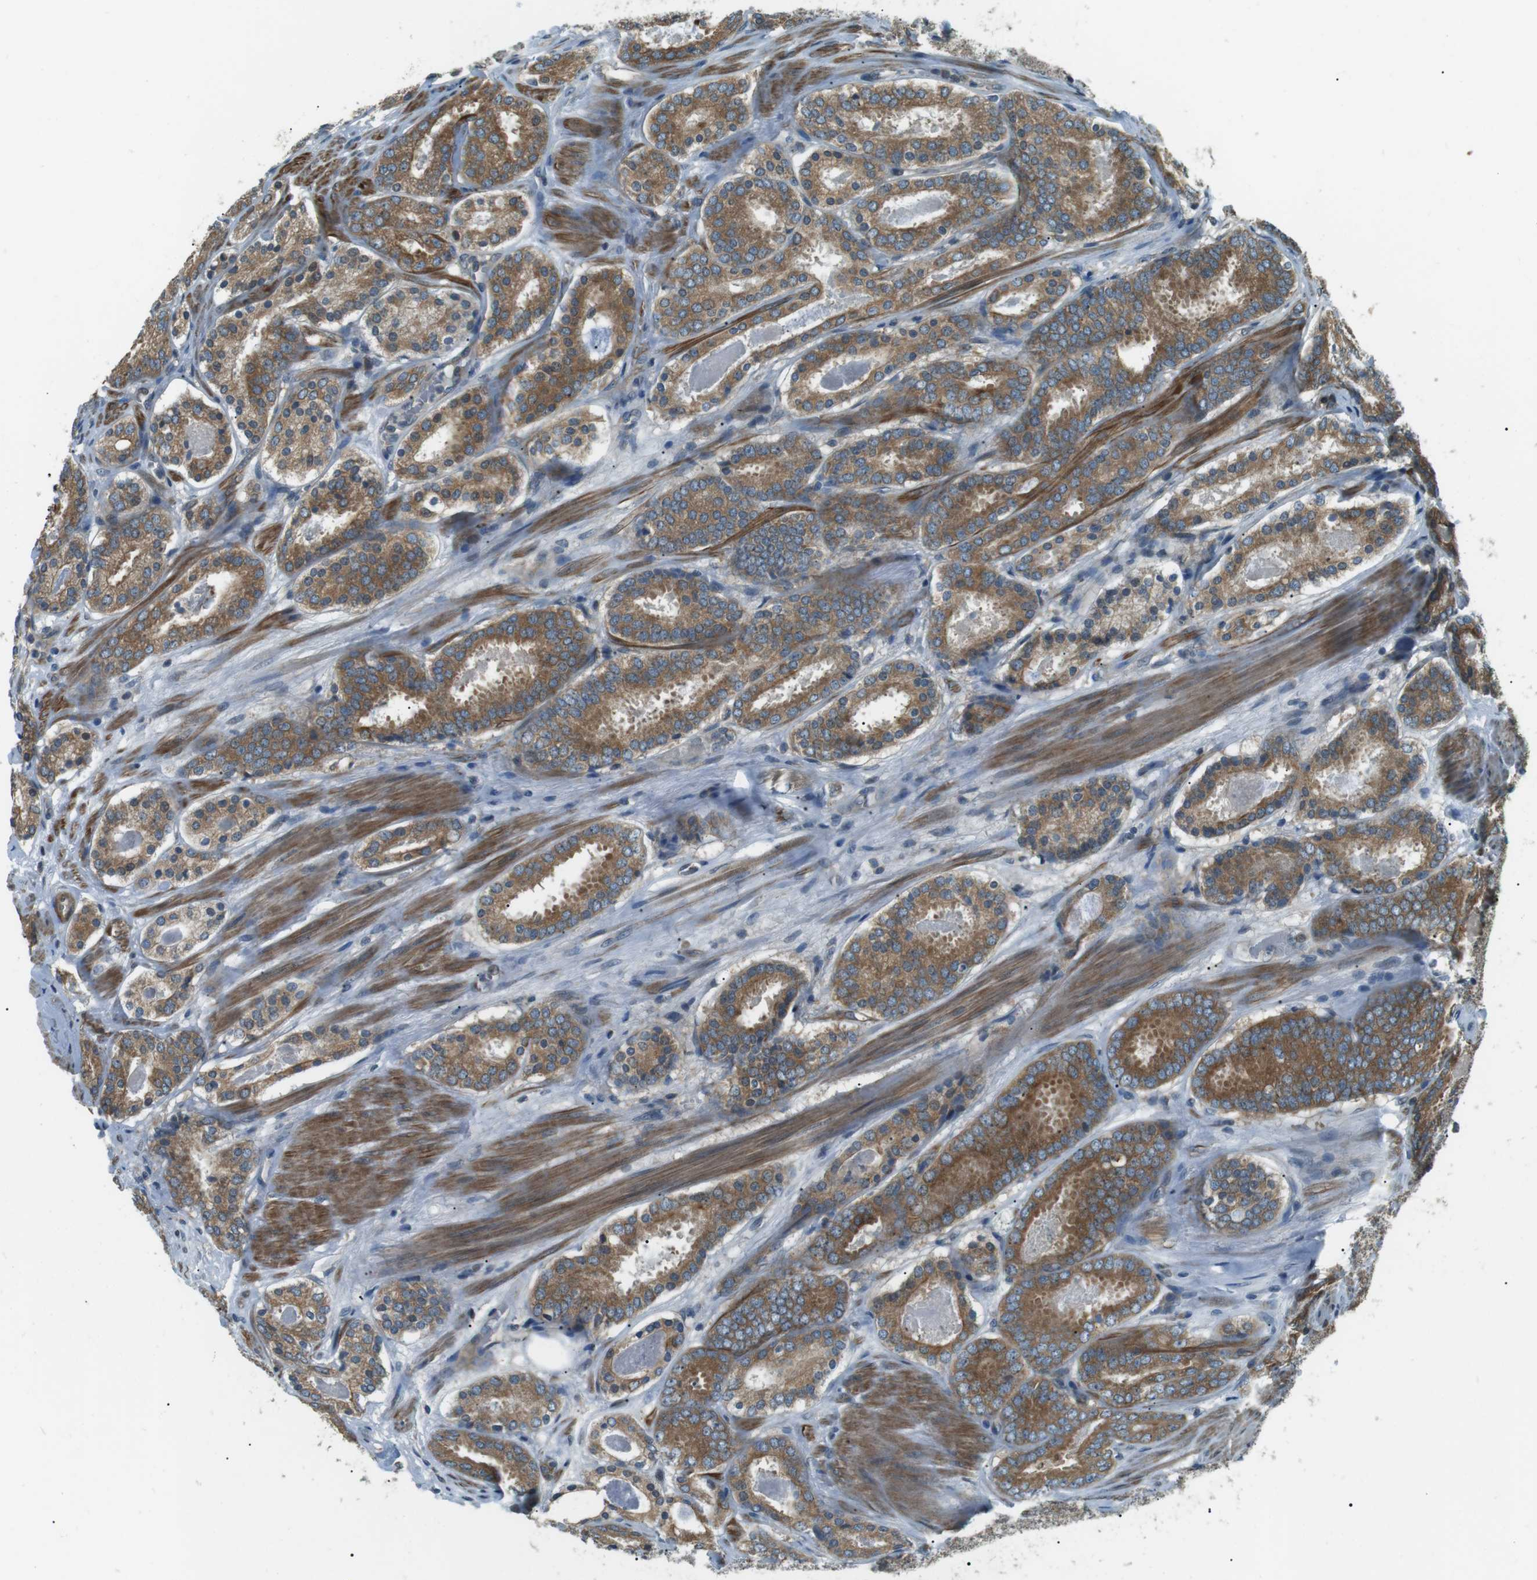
{"staining": {"intensity": "moderate", "quantity": ">75%", "location": "cytoplasmic/membranous"}, "tissue": "prostate cancer", "cell_type": "Tumor cells", "image_type": "cancer", "snomed": [{"axis": "morphology", "description": "Adenocarcinoma, Low grade"}, {"axis": "topography", "description": "Prostate"}], "caption": "Prostate low-grade adenocarcinoma was stained to show a protein in brown. There is medium levels of moderate cytoplasmic/membranous expression in about >75% of tumor cells.", "gene": "TMEM74", "patient": {"sex": "male", "age": 69}}